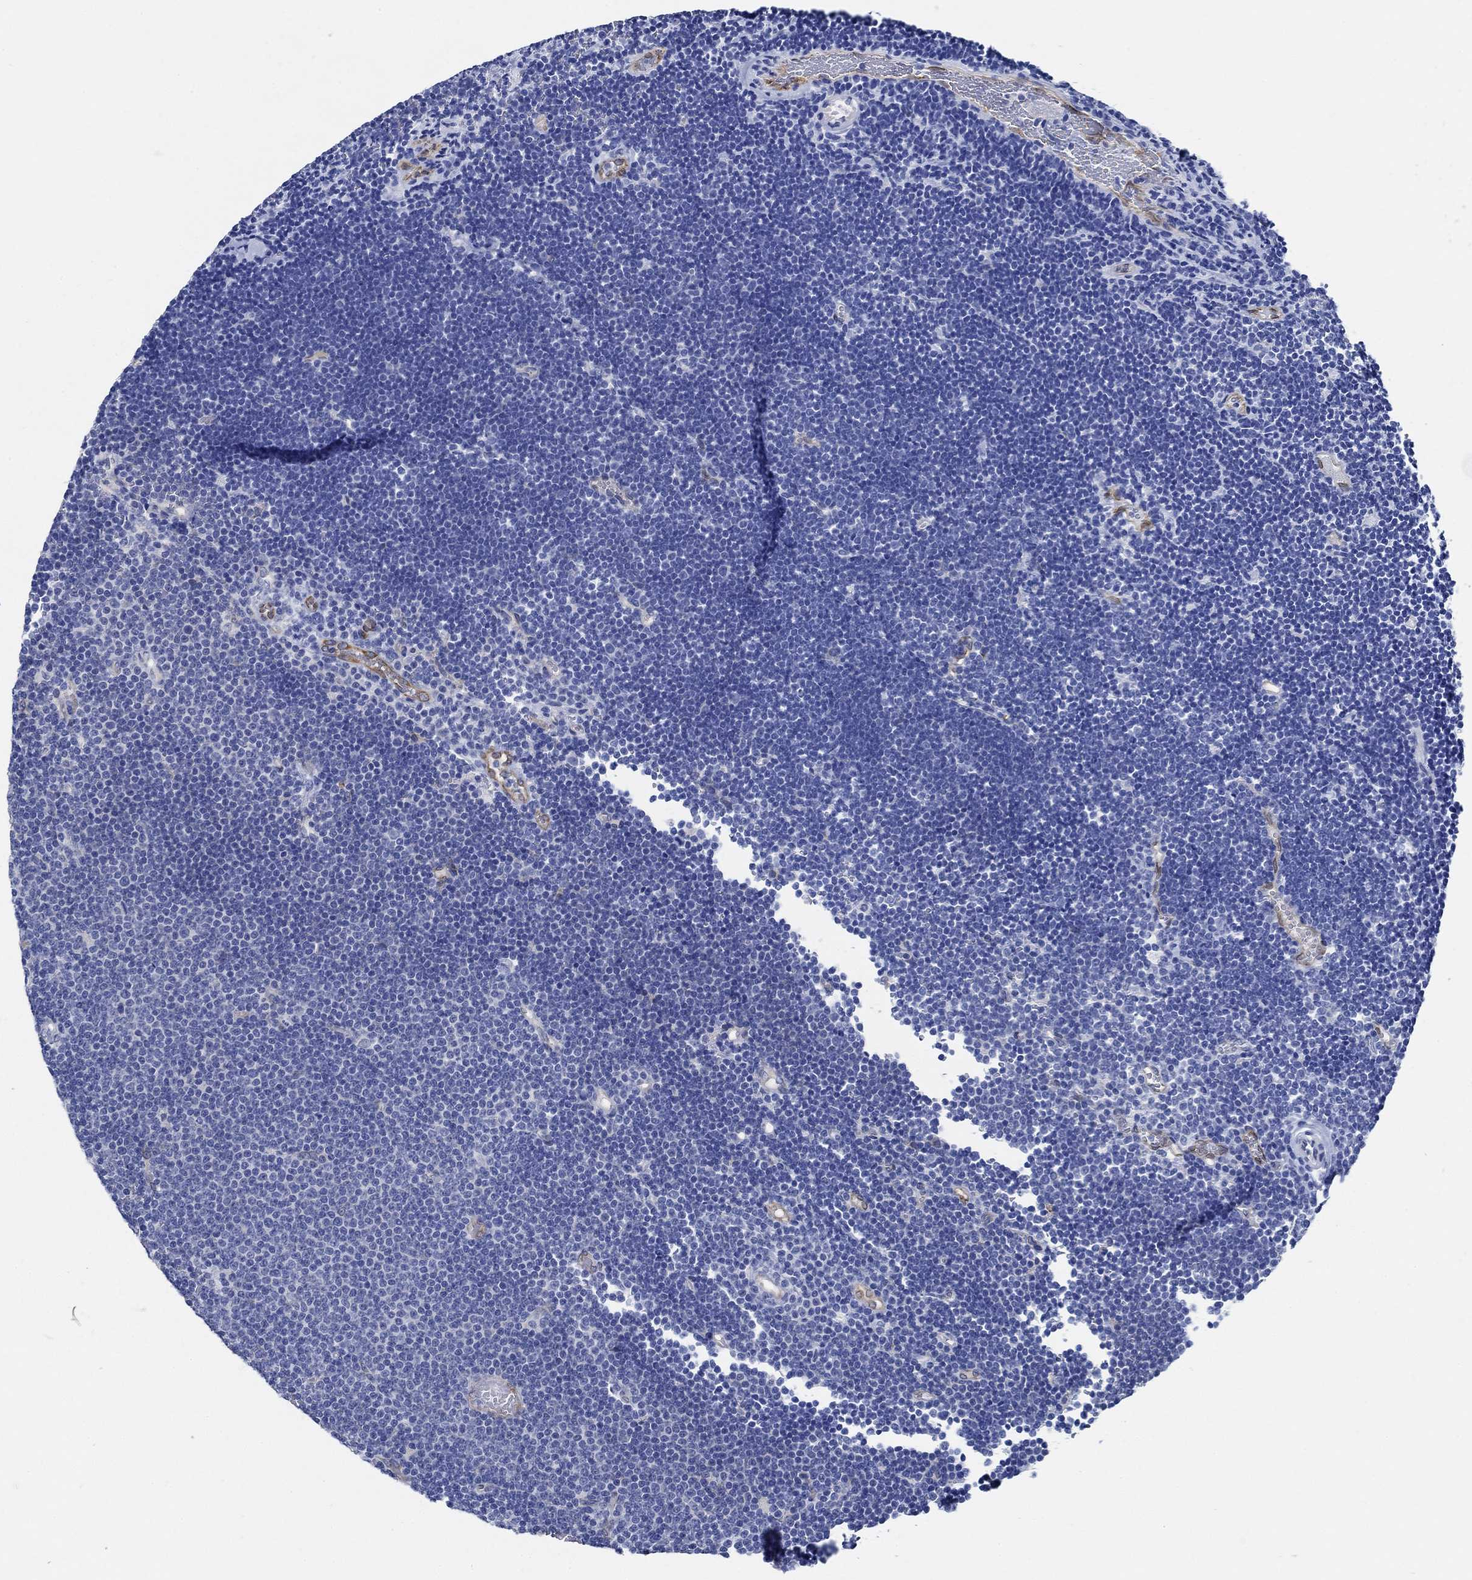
{"staining": {"intensity": "negative", "quantity": "none", "location": "none"}, "tissue": "lymphoma", "cell_type": "Tumor cells", "image_type": "cancer", "snomed": [{"axis": "morphology", "description": "Malignant lymphoma, non-Hodgkin's type, Low grade"}, {"axis": "topography", "description": "Brain"}], "caption": "Tumor cells are negative for protein expression in human lymphoma. (Stains: DAB (3,3'-diaminobenzidine) IHC with hematoxylin counter stain, Microscopy: brightfield microscopy at high magnification).", "gene": "HECW2", "patient": {"sex": "female", "age": 66}}